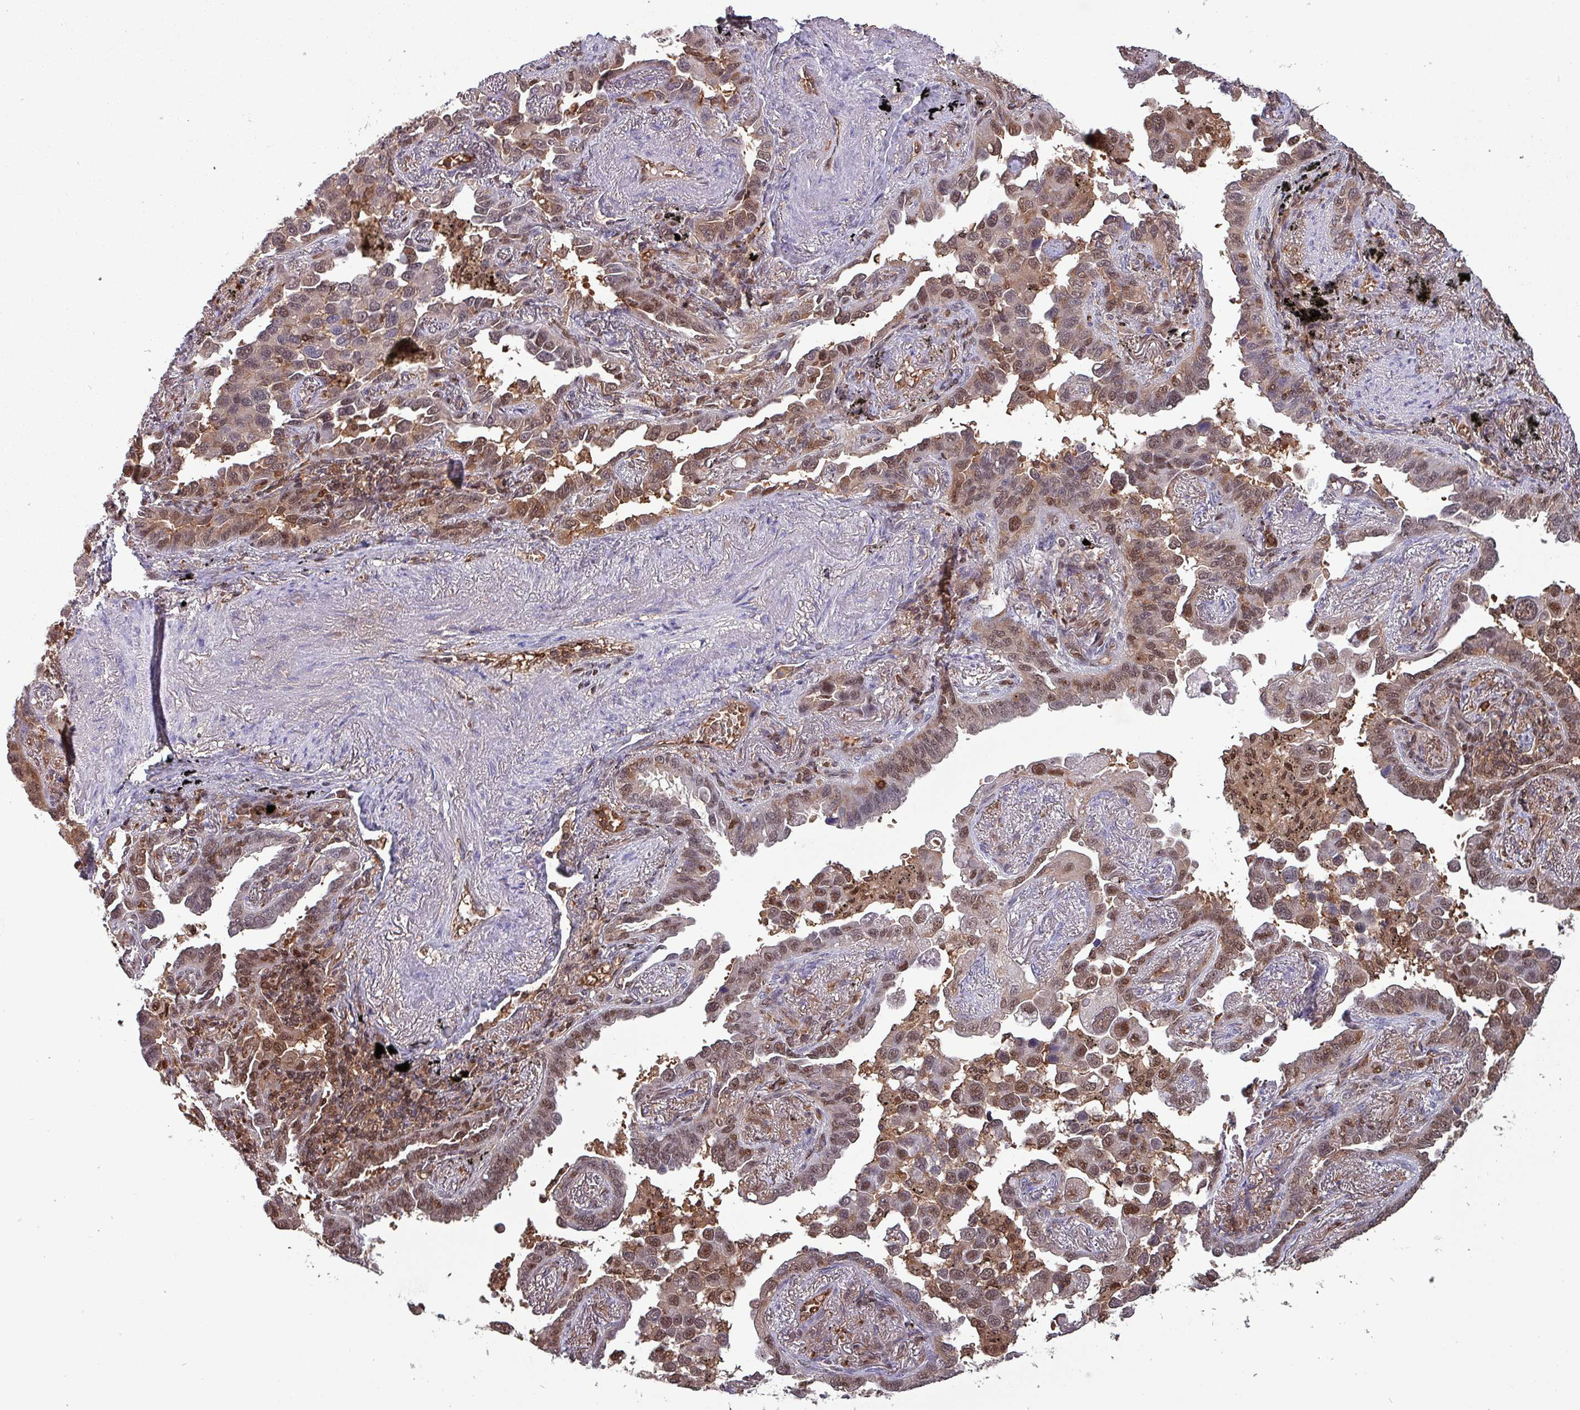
{"staining": {"intensity": "moderate", "quantity": ">75%", "location": "cytoplasmic/membranous,nuclear"}, "tissue": "lung cancer", "cell_type": "Tumor cells", "image_type": "cancer", "snomed": [{"axis": "morphology", "description": "Adenocarcinoma, NOS"}, {"axis": "topography", "description": "Lung"}], "caption": "A brown stain shows moderate cytoplasmic/membranous and nuclear staining of a protein in lung adenocarcinoma tumor cells. The staining was performed using DAB to visualize the protein expression in brown, while the nuclei were stained in blue with hematoxylin (Magnification: 20x).", "gene": "PSMB8", "patient": {"sex": "male", "age": 67}}